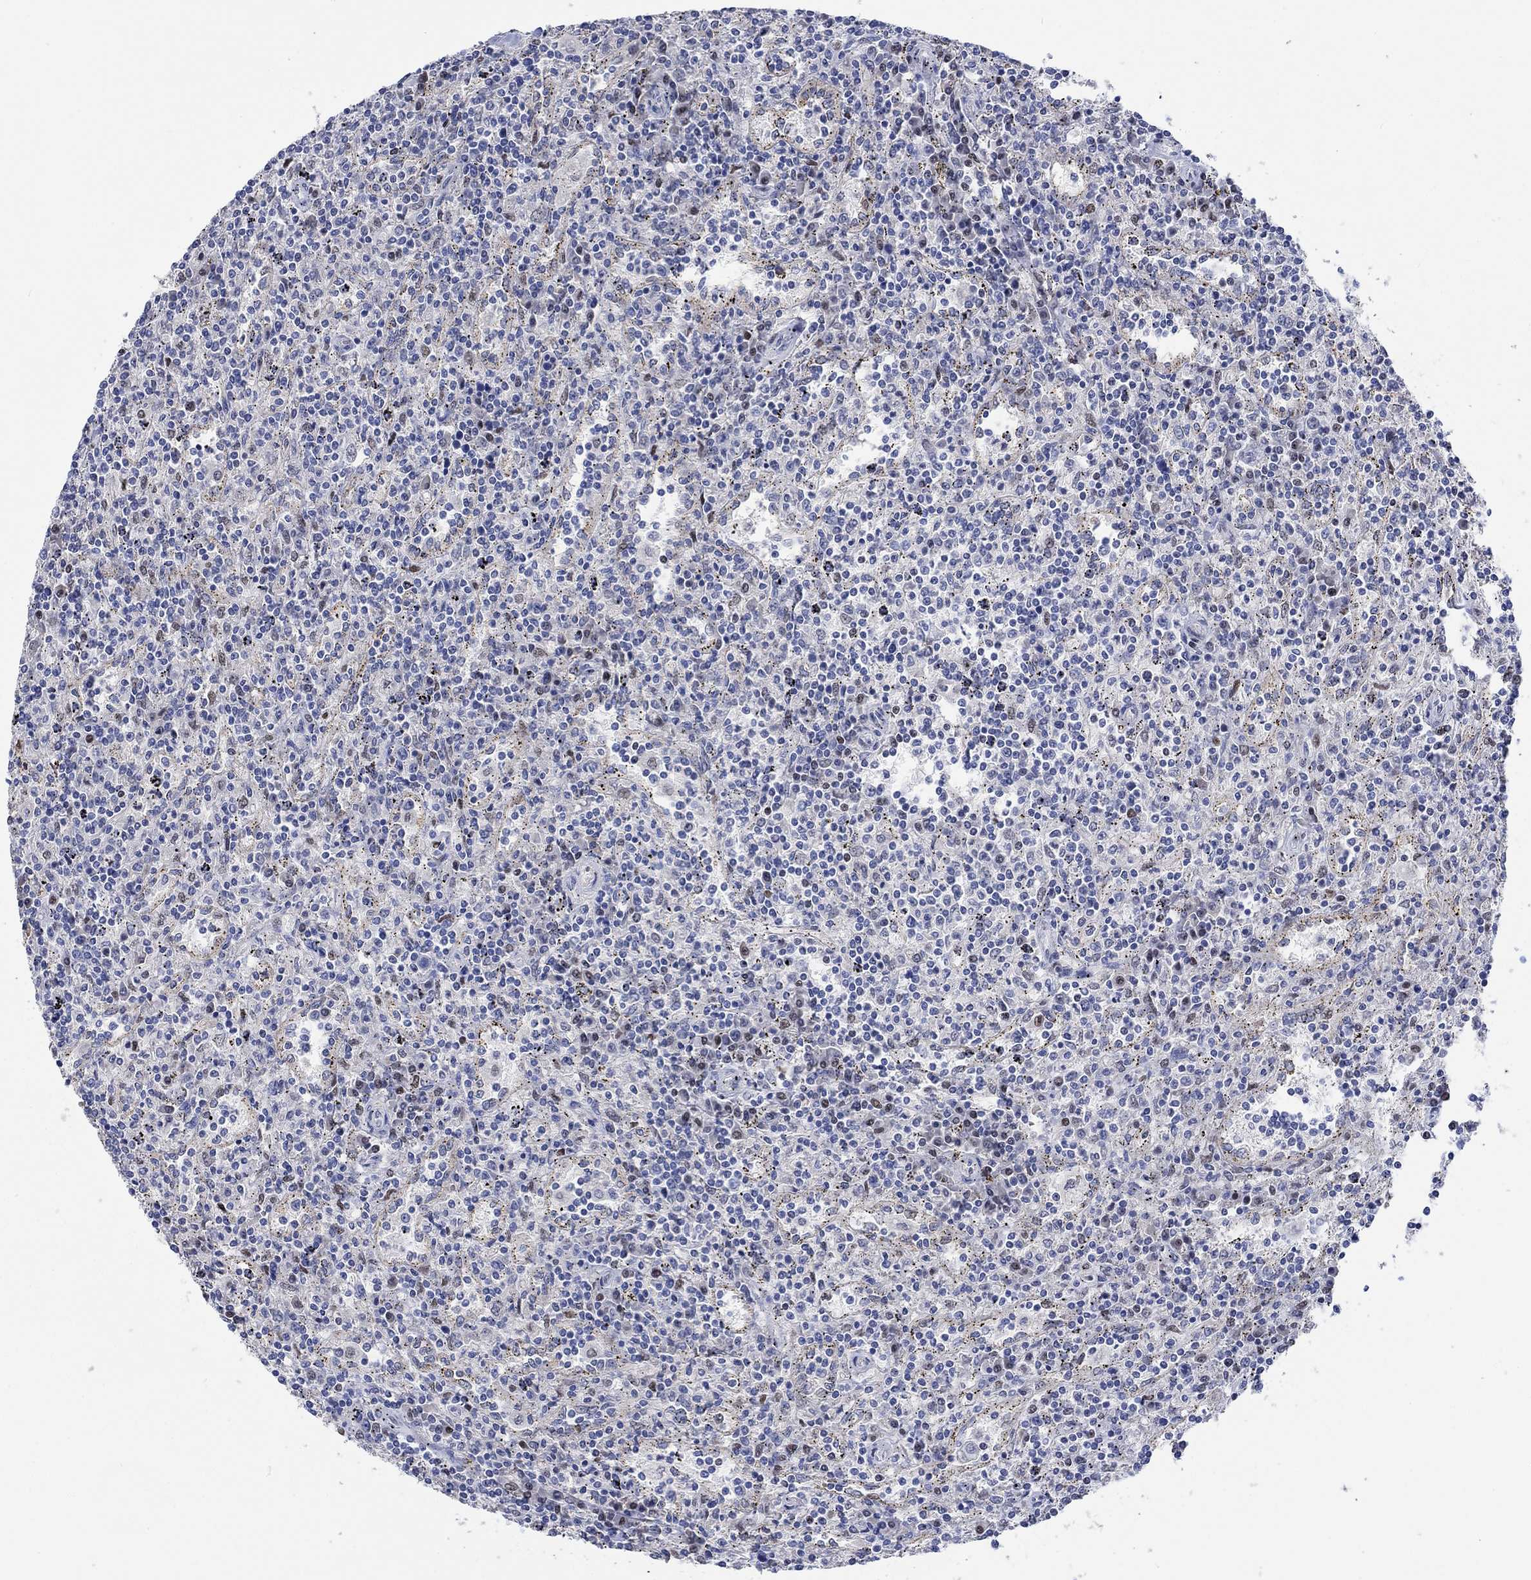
{"staining": {"intensity": "negative", "quantity": "none", "location": "none"}, "tissue": "lymphoma", "cell_type": "Tumor cells", "image_type": "cancer", "snomed": [{"axis": "morphology", "description": "Malignant lymphoma, non-Hodgkin's type, Low grade"}, {"axis": "topography", "description": "Lymph node"}], "caption": "Human lymphoma stained for a protein using immunohistochemistry (IHC) displays no staining in tumor cells.", "gene": "DLK1", "patient": {"sex": "male", "age": 52}}